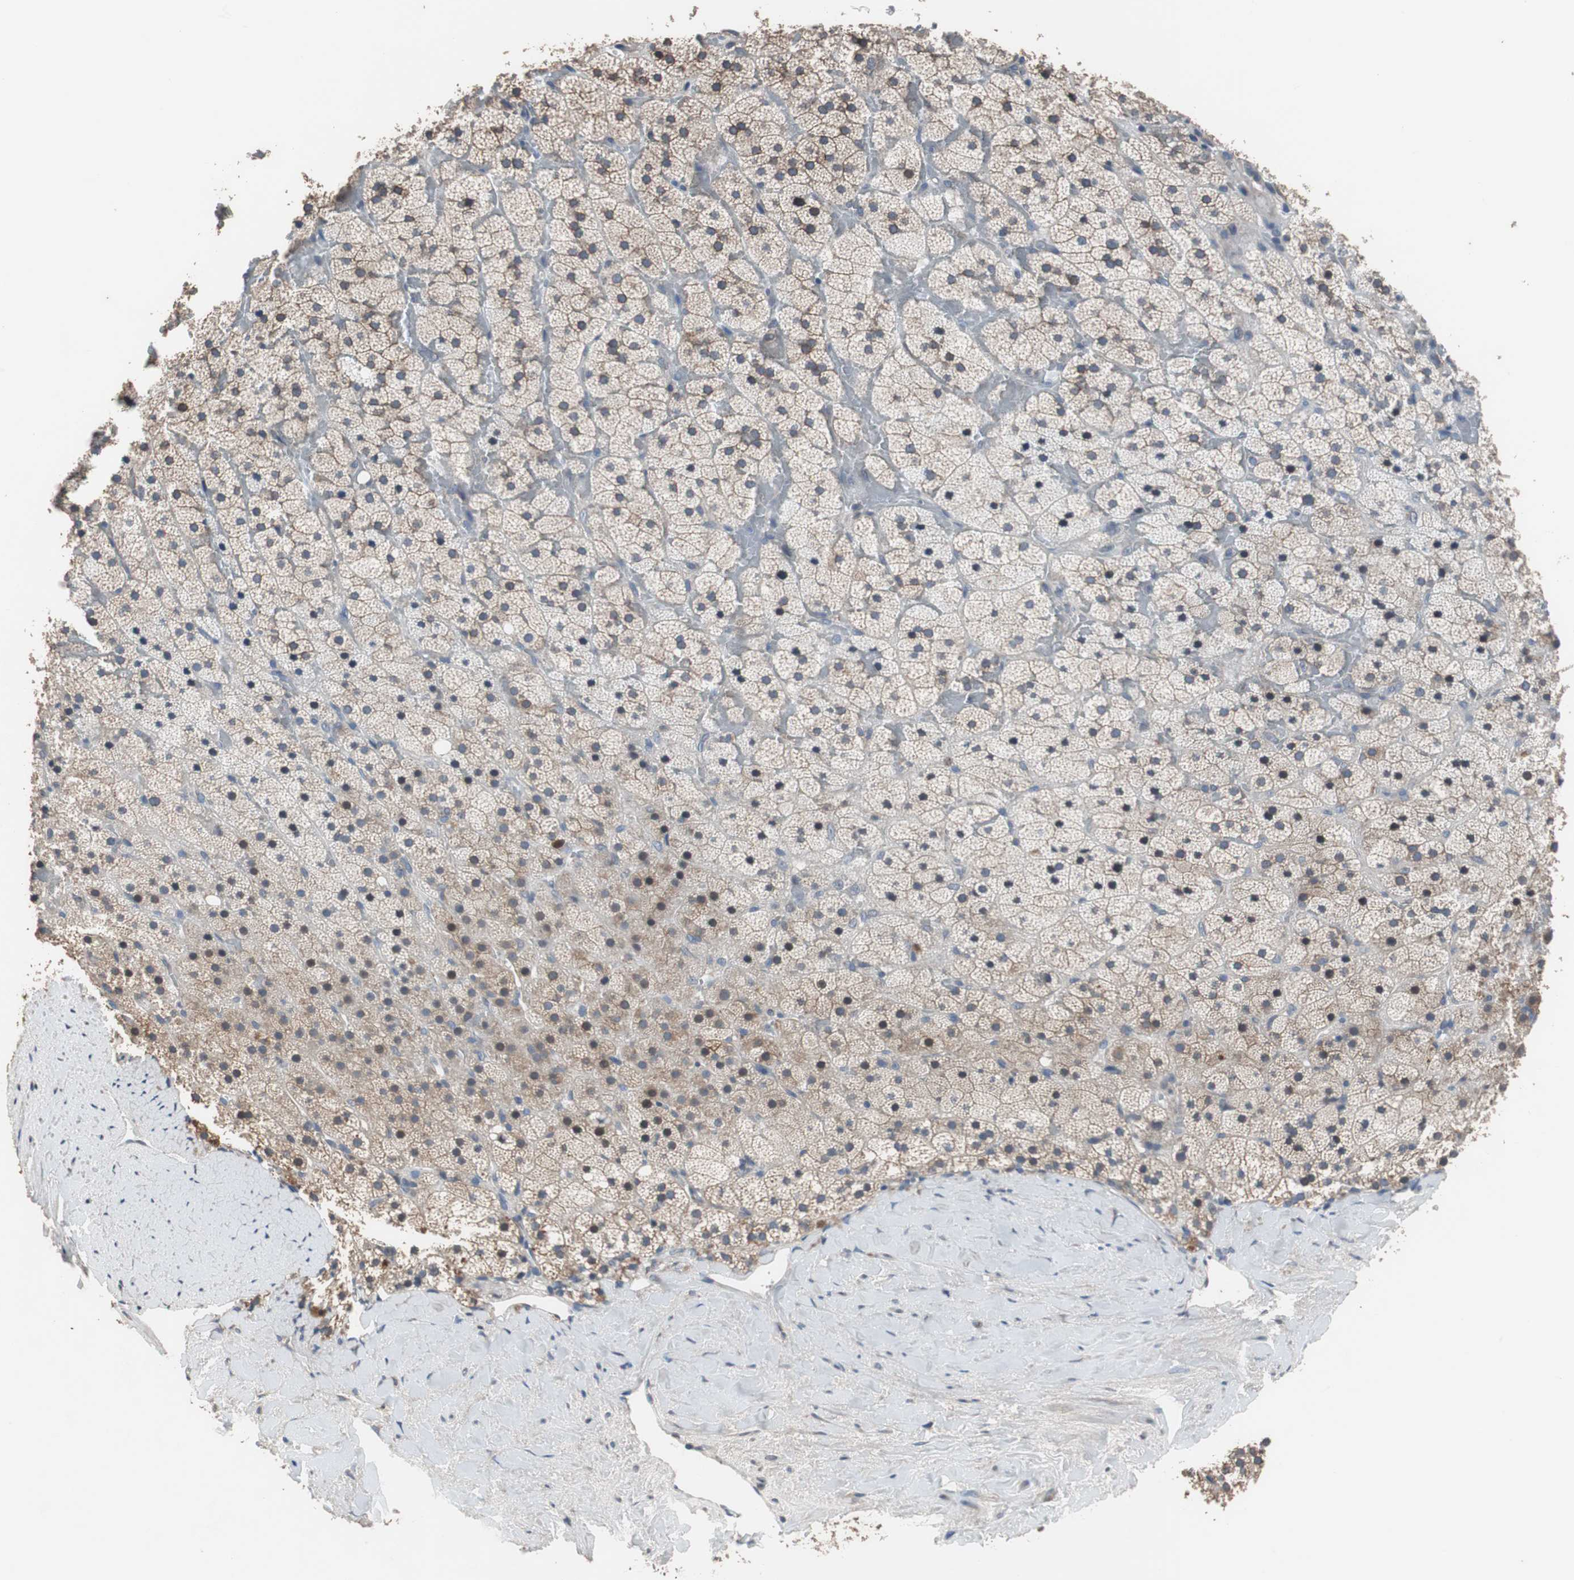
{"staining": {"intensity": "moderate", "quantity": "<25%", "location": "cytoplasmic/membranous"}, "tissue": "adrenal gland", "cell_type": "Glandular cells", "image_type": "normal", "snomed": [{"axis": "morphology", "description": "Normal tissue, NOS"}, {"axis": "topography", "description": "Adrenal gland"}], "caption": "The histopathology image shows immunohistochemical staining of unremarkable adrenal gland. There is moderate cytoplasmic/membranous positivity is identified in about <25% of glandular cells. (DAB = brown stain, brightfield microscopy at high magnification).", "gene": "USP10", "patient": {"sex": "male", "age": 35}}